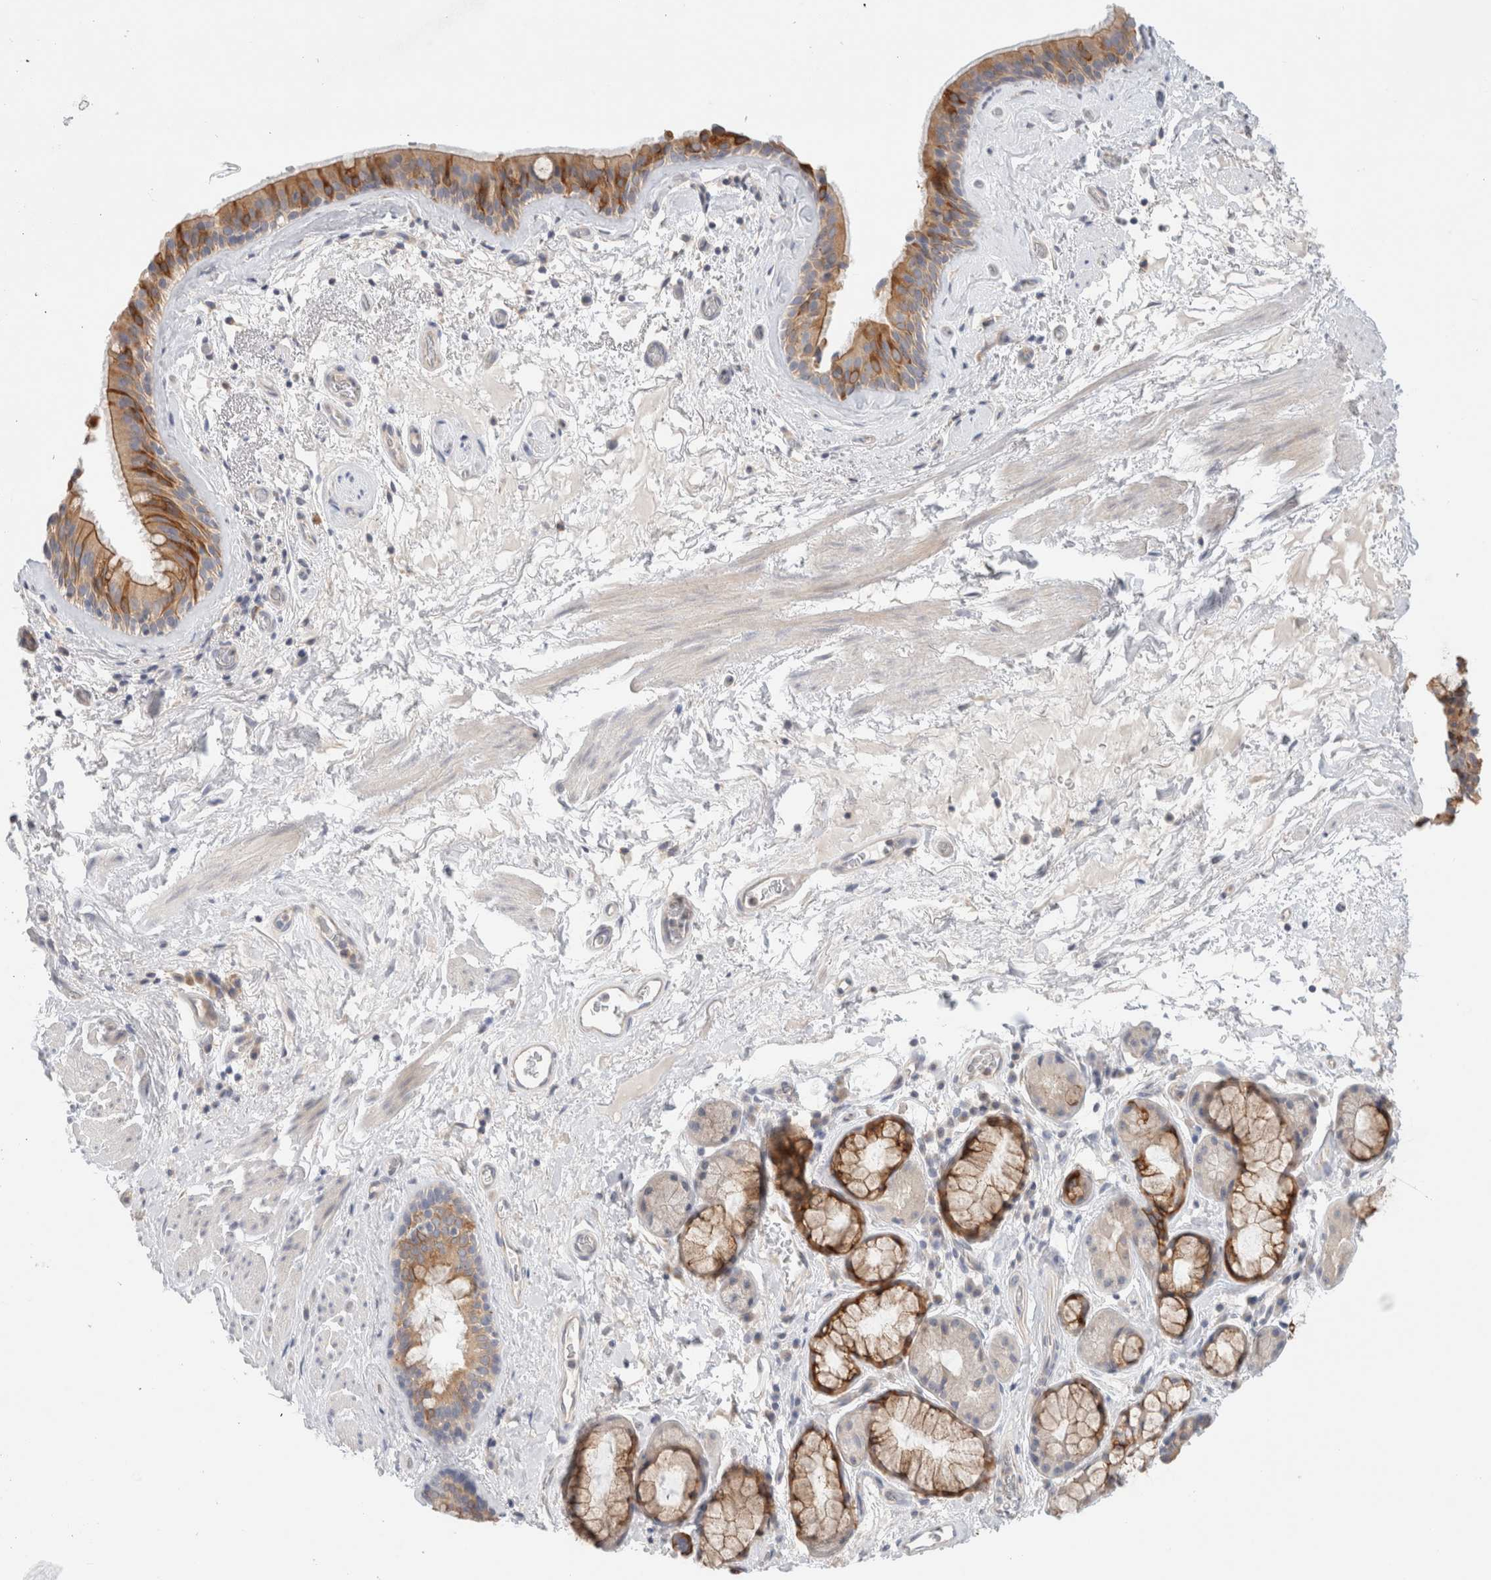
{"staining": {"intensity": "strong", "quantity": "25%-75%", "location": "cytoplasmic/membranous"}, "tissue": "bronchus", "cell_type": "Respiratory epithelial cells", "image_type": "normal", "snomed": [{"axis": "morphology", "description": "Normal tissue, NOS"}, {"axis": "topography", "description": "Cartilage tissue"}], "caption": "High-magnification brightfield microscopy of unremarkable bronchus stained with DAB (brown) and counterstained with hematoxylin (blue). respiratory epithelial cells exhibit strong cytoplasmic/membranous positivity is seen in about25%-75% of cells. The staining was performed using DAB (3,3'-diaminobenzidine), with brown indicating positive protein expression. Nuclei are stained blue with hematoxylin.", "gene": "SDR16C5", "patient": {"sex": "female", "age": 63}}